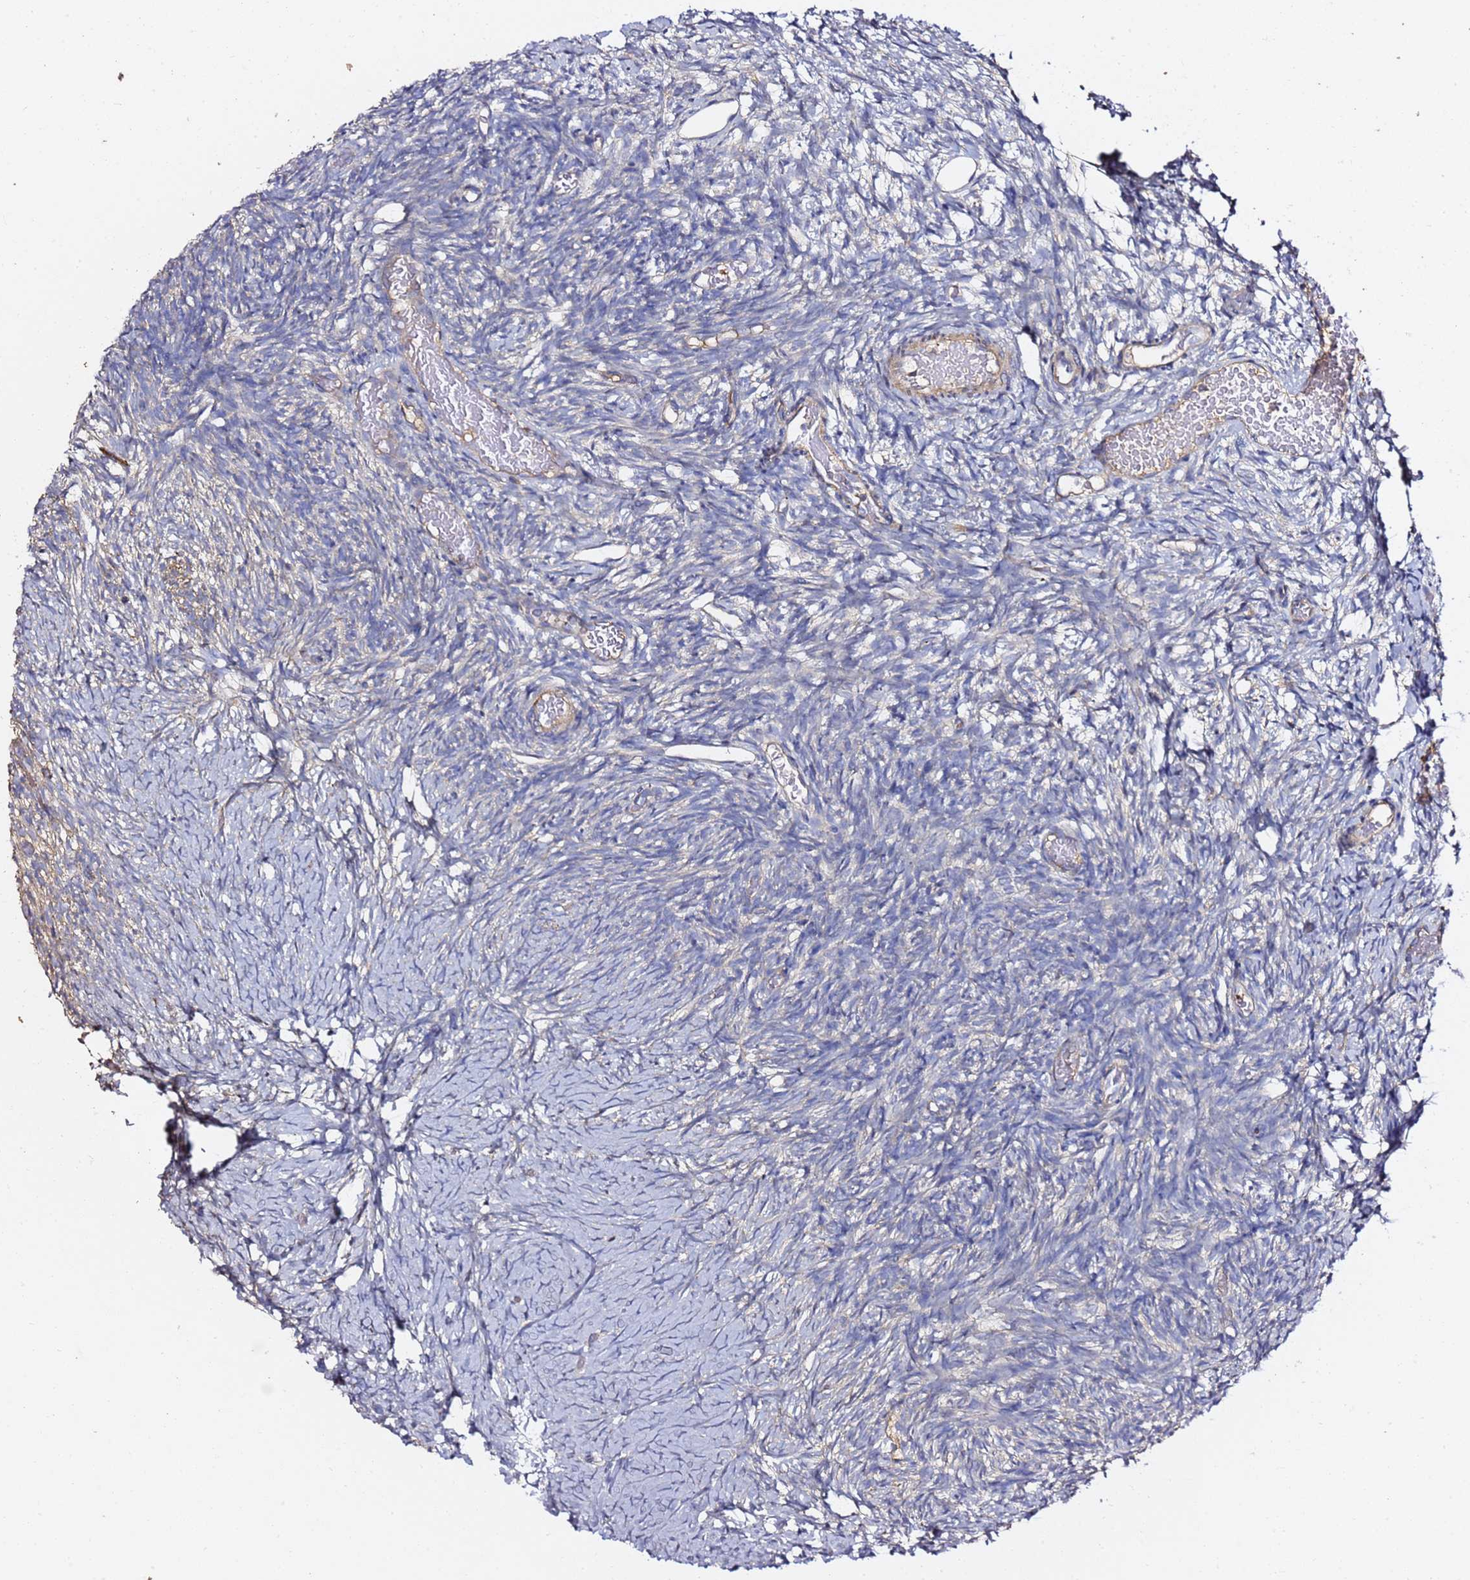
{"staining": {"intensity": "negative", "quantity": "none", "location": "none"}, "tissue": "ovary", "cell_type": "Ovarian stroma cells", "image_type": "normal", "snomed": [{"axis": "morphology", "description": "Normal tissue, NOS"}, {"axis": "topography", "description": "Ovary"}], "caption": "IHC image of benign human ovary stained for a protein (brown), which demonstrates no staining in ovarian stroma cells. (Brightfield microscopy of DAB (3,3'-diaminobenzidine) immunohistochemistry (IHC) at high magnification).", "gene": "ZFP36L2", "patient": {"sex": "female", "age": 39}}